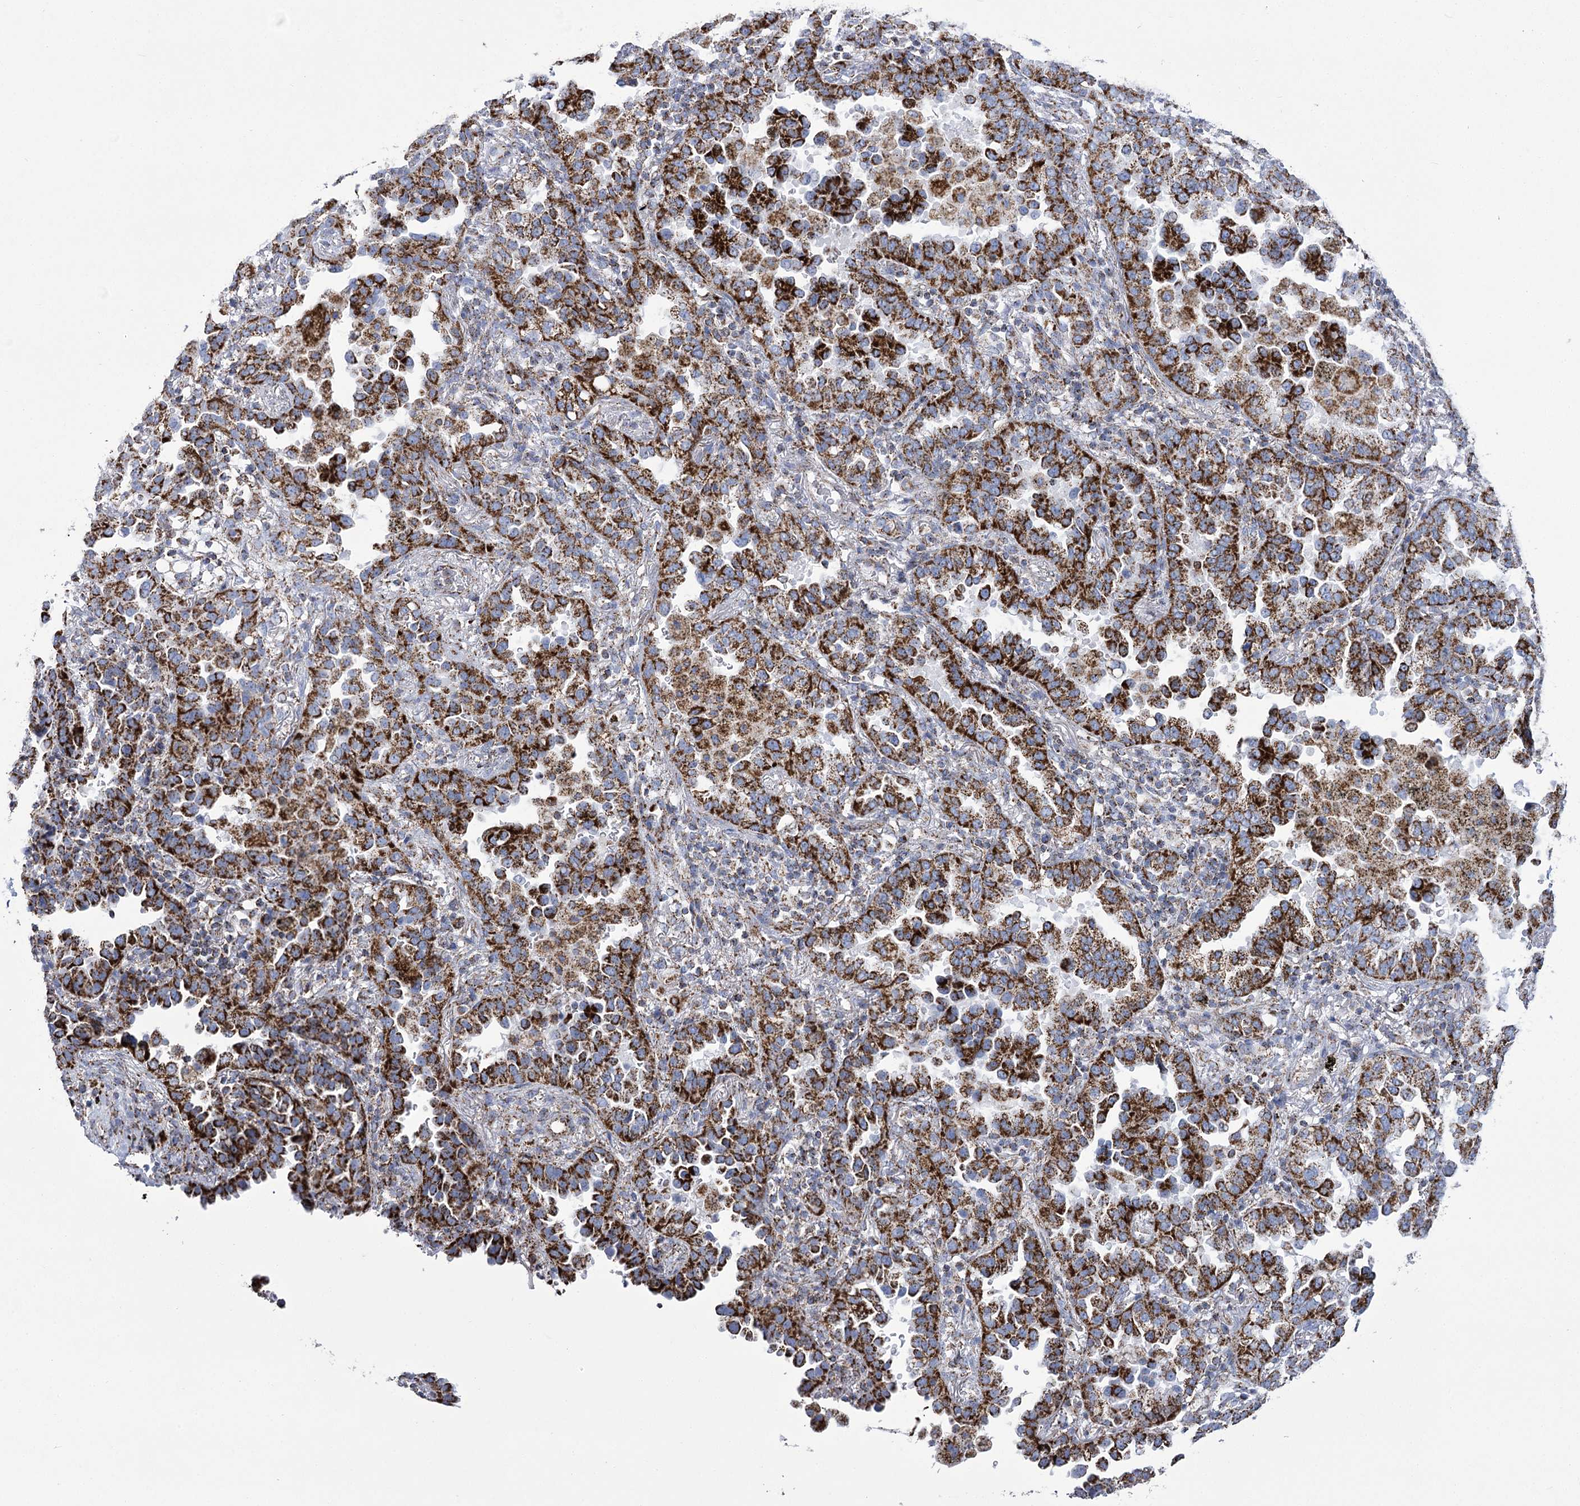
{"staining": {"intensity": "strong", "quantity": ">75%", "location": "cytoplasmic/membranous"}, "tissue": "lung cancer", "cell_type": "Tumor cells", "image_type": "cancer", "snomed": [{"axis": "morphology", "description": "Normal tissue, NOS"}, {"axis": "morphology", "description": "Adenocarcinoma, NOS"}, {"axis": "topography", "description": "Lung"}], "caption": "Immunohistochemical staining of lung cancer shows high levels of strong cytoplasmic/membranous protein positivity in about >75% of tumor cells.", "gene": "PDHB", "patient": {"sex": "male", "age": 59}}